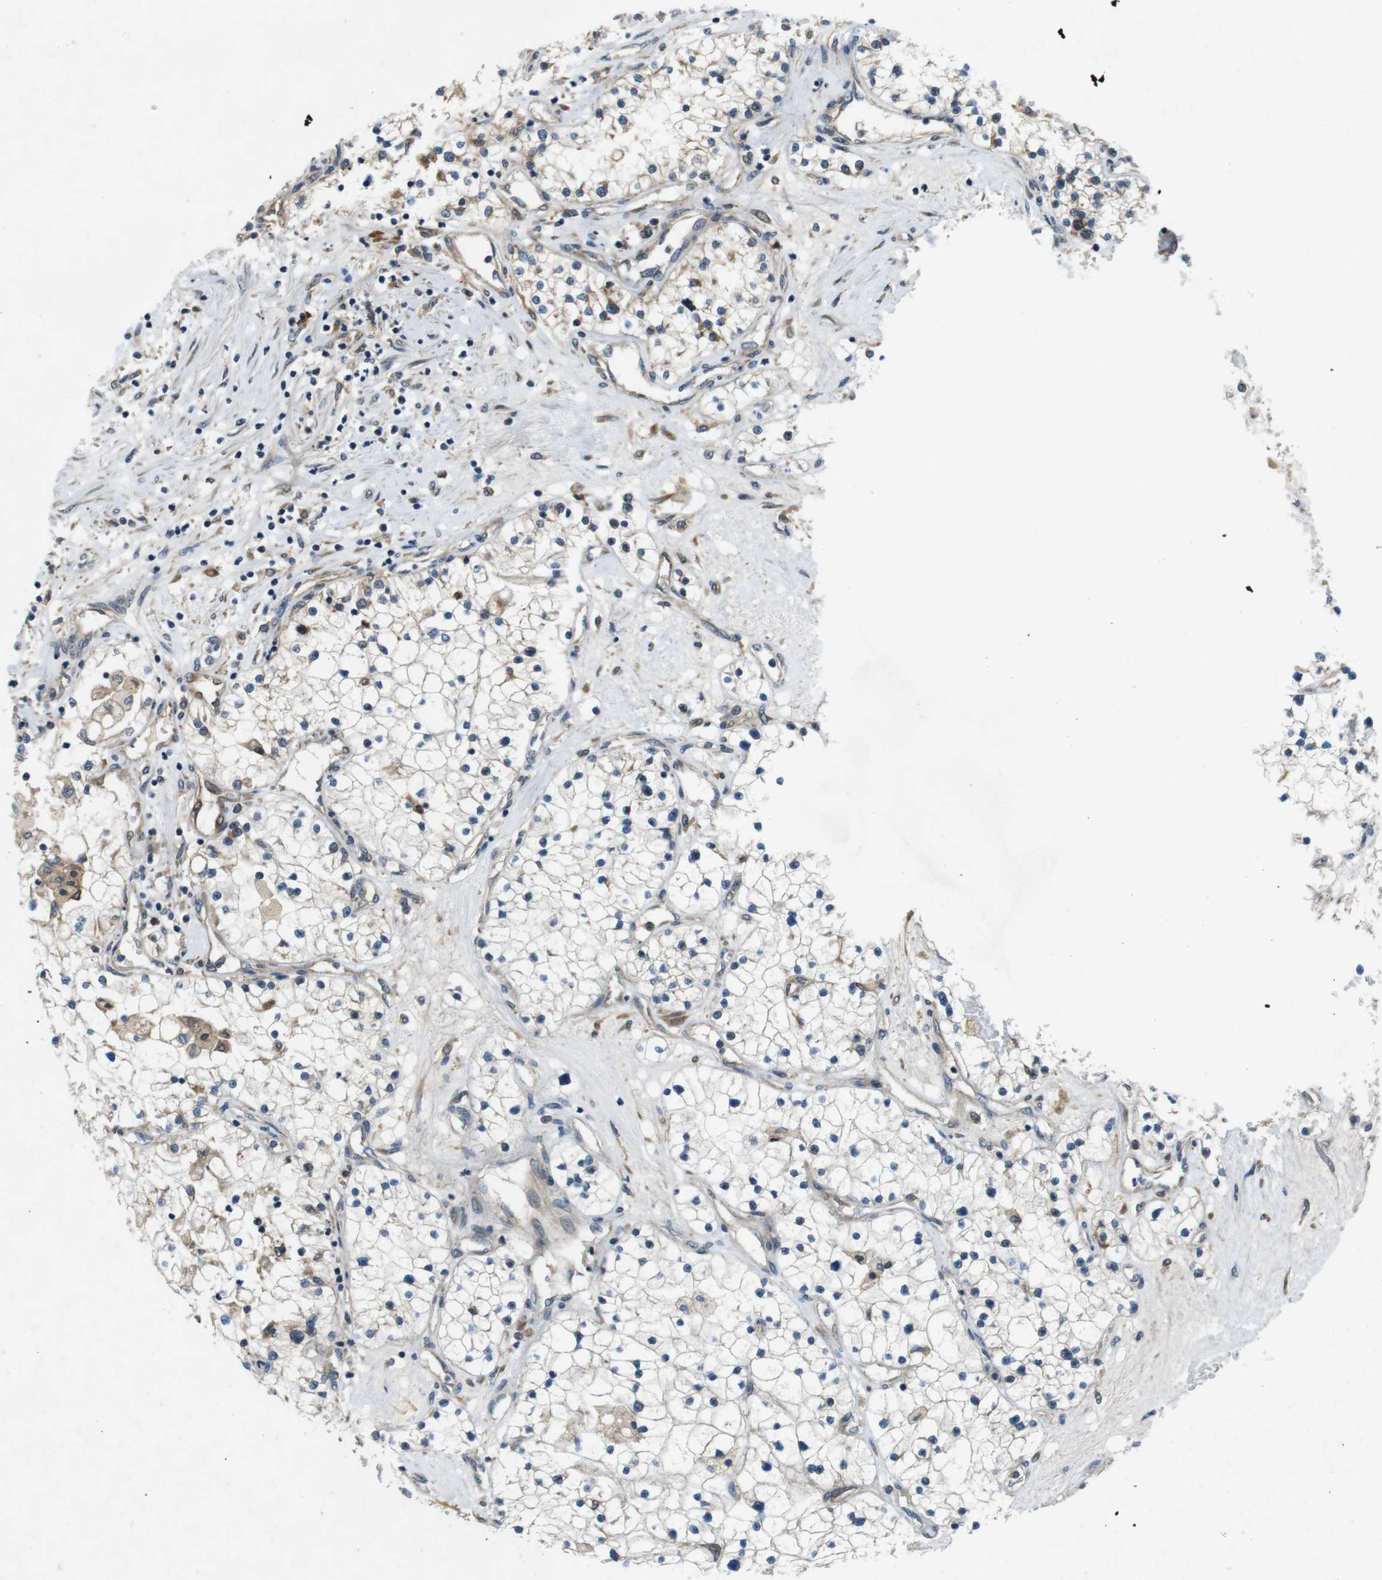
{"staining": {"intensity": "negative", "quantity": "none", "location": "none"}, "tissue": "renal cancer", "cell_type": "Tumor cells", "image_type": "cancer", "snomed": [{"axis": "morphology", "description": "Adenocarcinoma, NOS"}, {"axis": "topography", "description": "Kidney"}], "caption": "This image is of renal cancer stained with immunohistochemistry (IHC) to label a protein in brown with the nuclei are counter-stained blue. There is no expression in tumor cells.", "gene": "PALD1", "patient": {"sex": "male", "age": 68}}